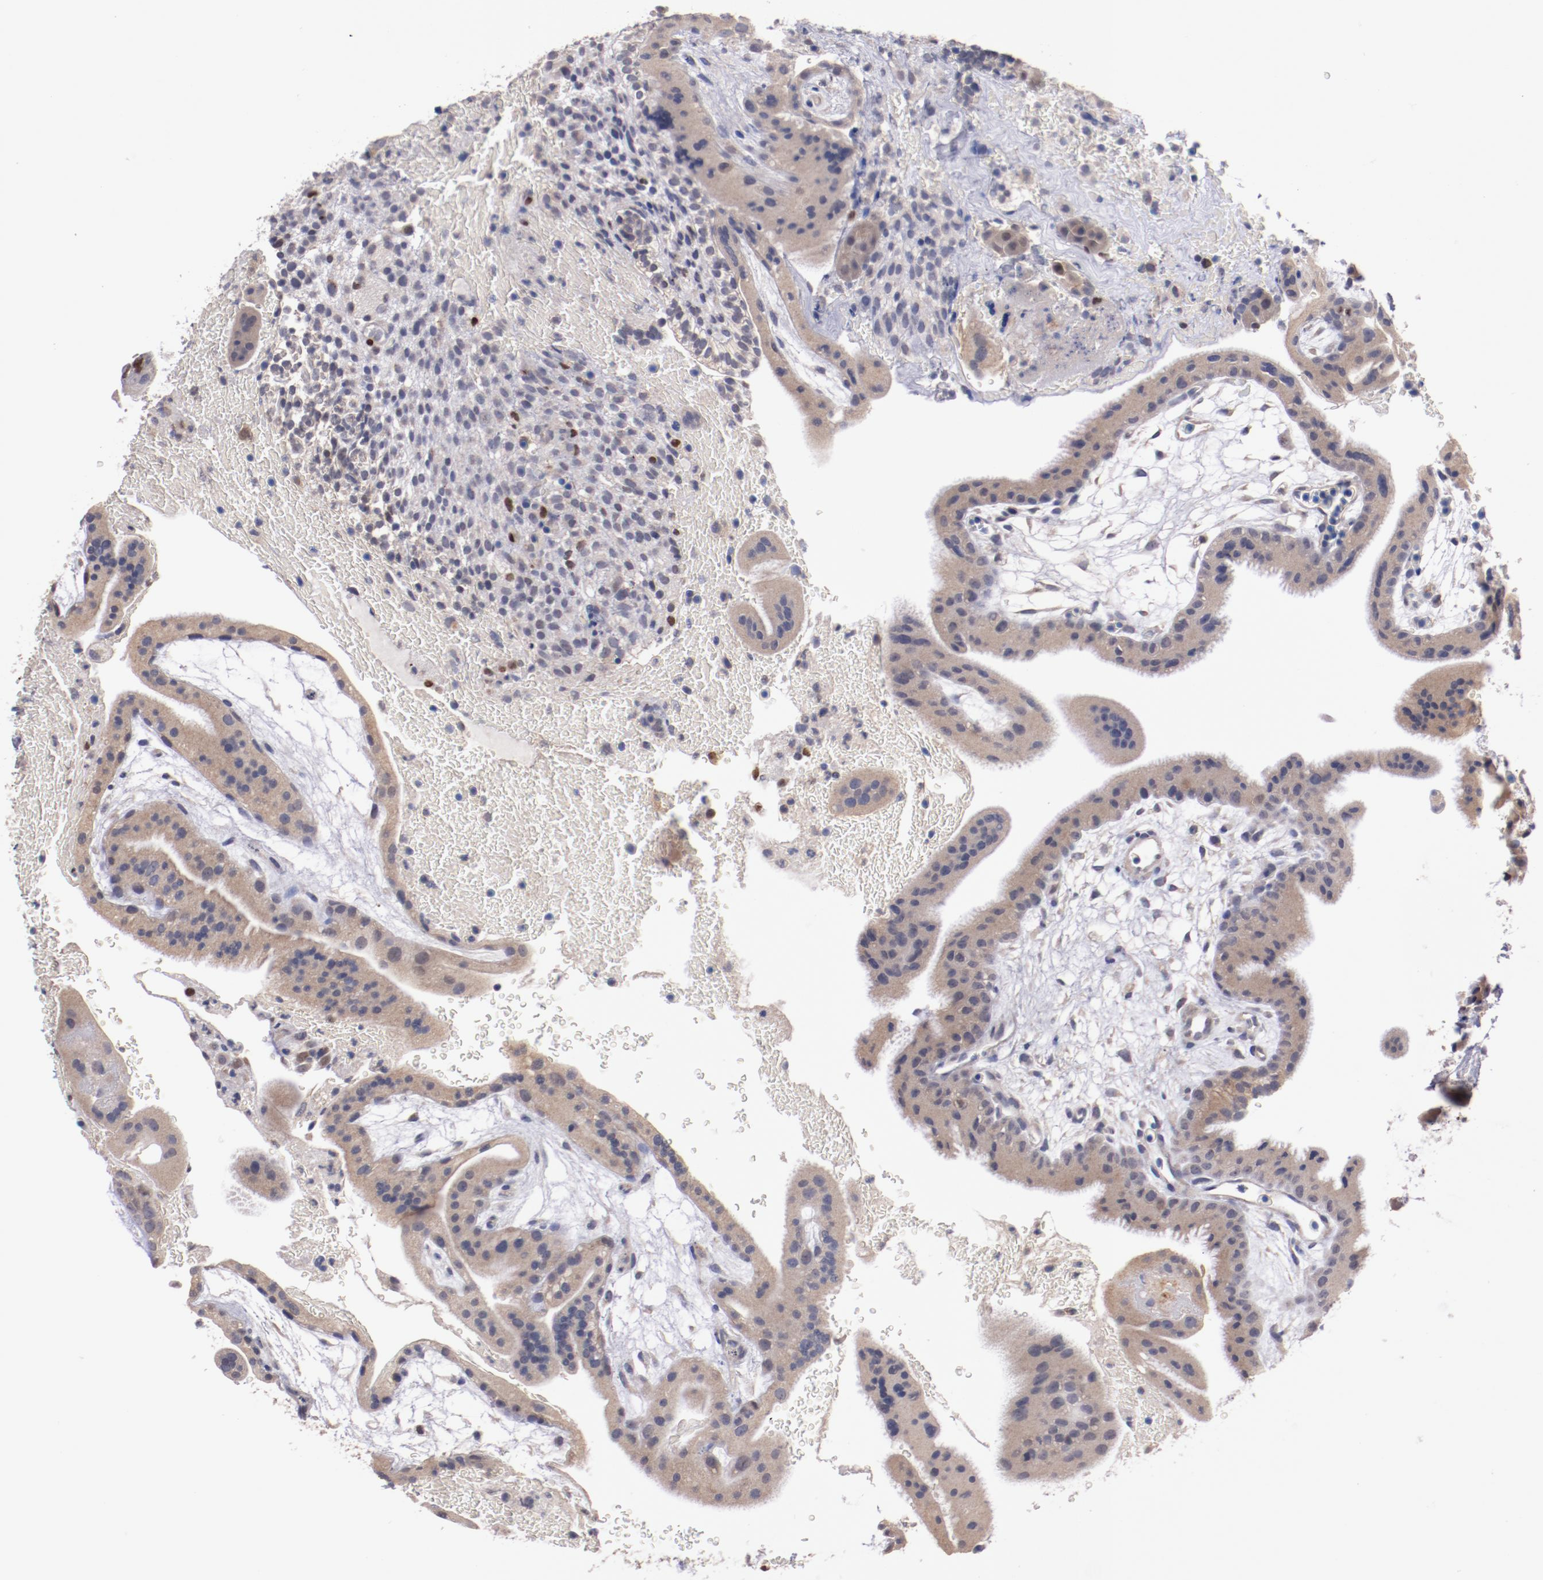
{"staining": {"intensity": "weak", "quantity": "25%-75%", "location": "cytoplasmic/membranous"}, "tissue": "placenta", "cell_type": "Decidual cells", "image_type": "normal", "snomed": [{"axis": "morphology", "description": "Normal tissue, NOS"}, {"axis": "topography", "description": "Placenta"}], "caption": "Brown immunohistochemical staining in unremarkable human placenta exhibits weak cytoplasmic/membranous positivity in approximately 25%-75% of decidual cells.", "gene": "FAM81A", "patient": {"sex": "female", "age": 19}}